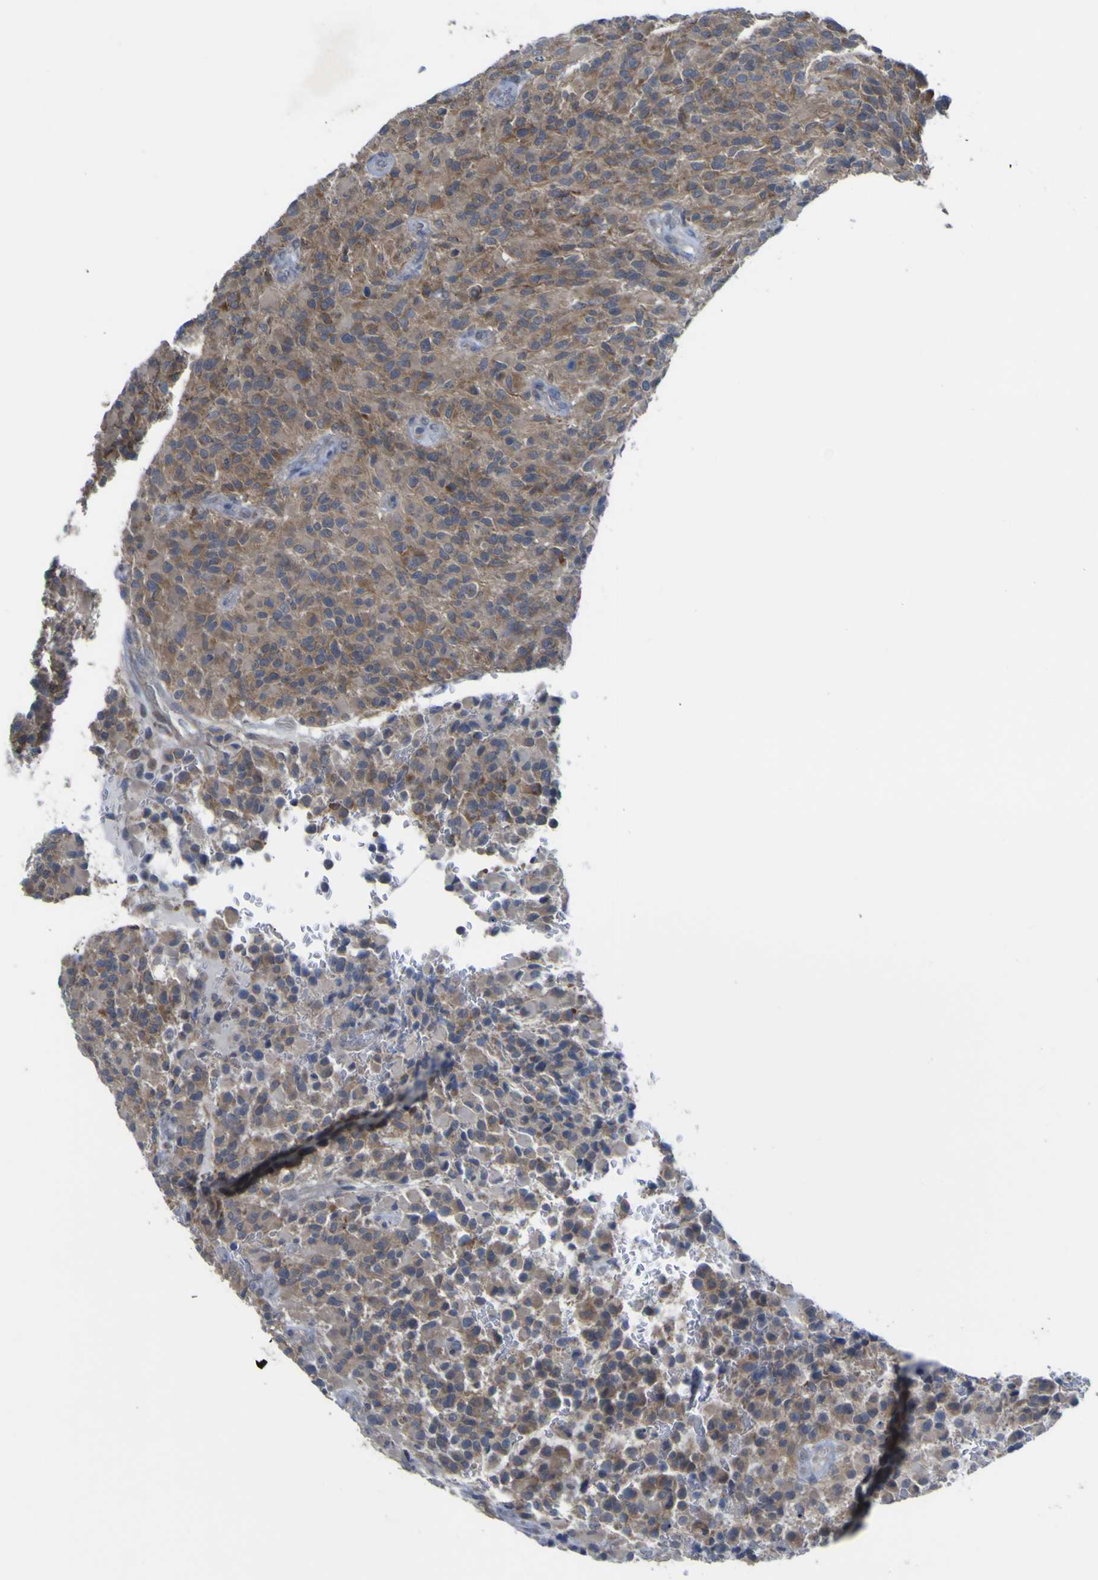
{"staining": {"intensity": "moderate", "quantity": ">75%", "location": "cytoplasmic/membranous"}, "tissue": "glioma", "cell_type": "Tumor cells", "image_type": "cancer", "snomed": [{"axis": "morphology", "description": "Glioma, malignant, High grade"}, {"axis": "topography", "description": "Brain"}], "caption": "Malignant high-grade glioma stained with DAB immunohistochemistry demonstrates medium levels of moderate cytoplasmic/membranous staining in approximately >75% of tumor cells. The staining is performed using DAB (3,3'-diaminobenzidine) brown chromogen to label protein expression. The nuclei are counter-stained blue using hematoxylin.", "gene": "TNFRSF11A", "patient": {"sex": "male", "age": 71}}